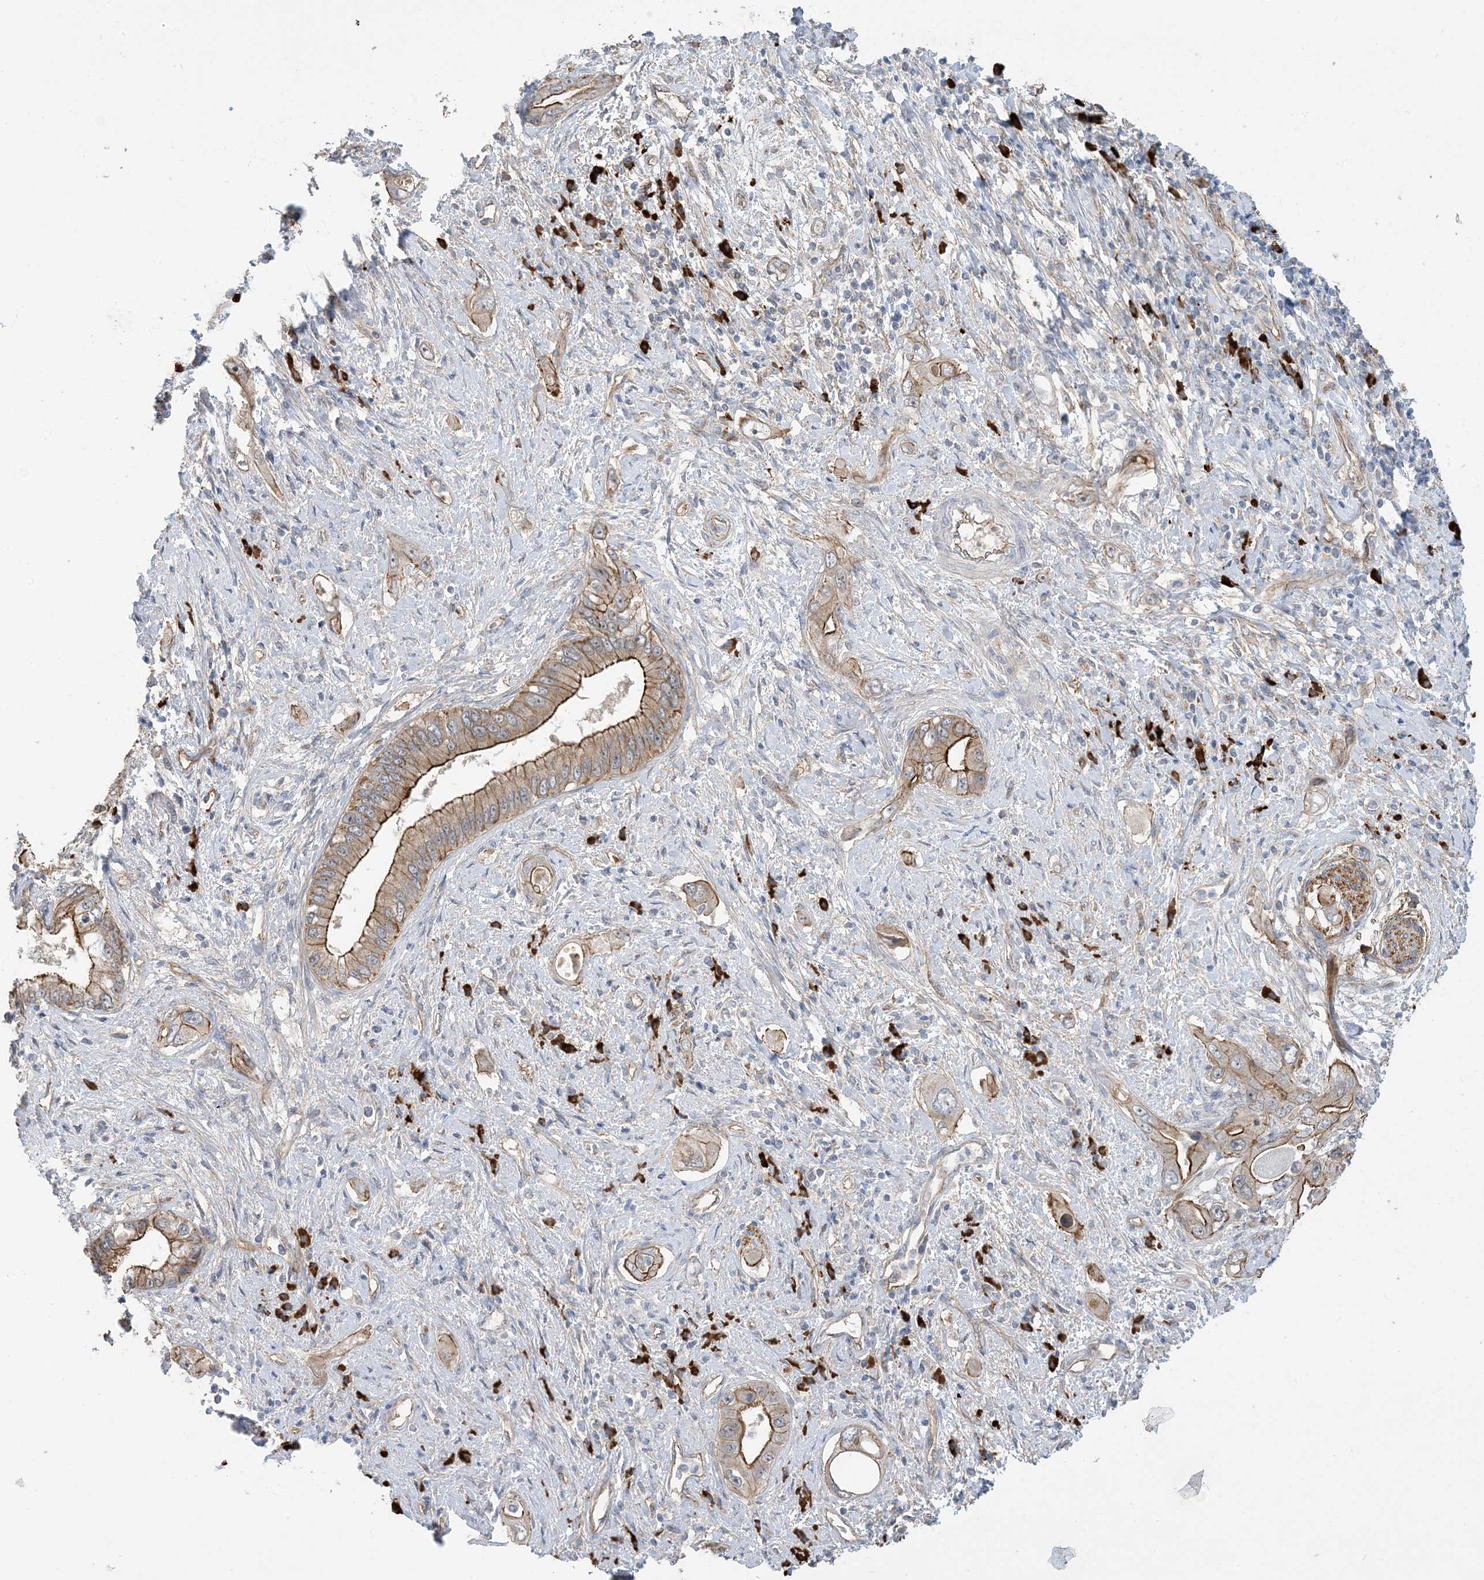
{"staining": {"intensity": "strong", "quantity": "25%-75%", "location": "cytoplasmic/membranous"}, "tissue": "pancreatic cancer", "cell_type": "Tumor cells", "image_type": "cancer", "snomed": [{"axis": "morphology", "description": "Inflammation, NOS"}, {"axis": "morphology", "description": "Adenocarcinoma, NOS"}, {"axis": "topography", "description": "Pancreas"}], "caption": "Immunohistochemistry (IHC) (DAB (3,3'-diaminobenzidine)) staining of pancreatic cancer demonstrates strong cytoplasmic/membranous protein positivity in approximately 25%-75% of tumor cells. (DAB IHC, brown staining for protein, blue staining for nuclei).", "gene": "AOC1", "patient": {"sex": "female", "age": 56}}